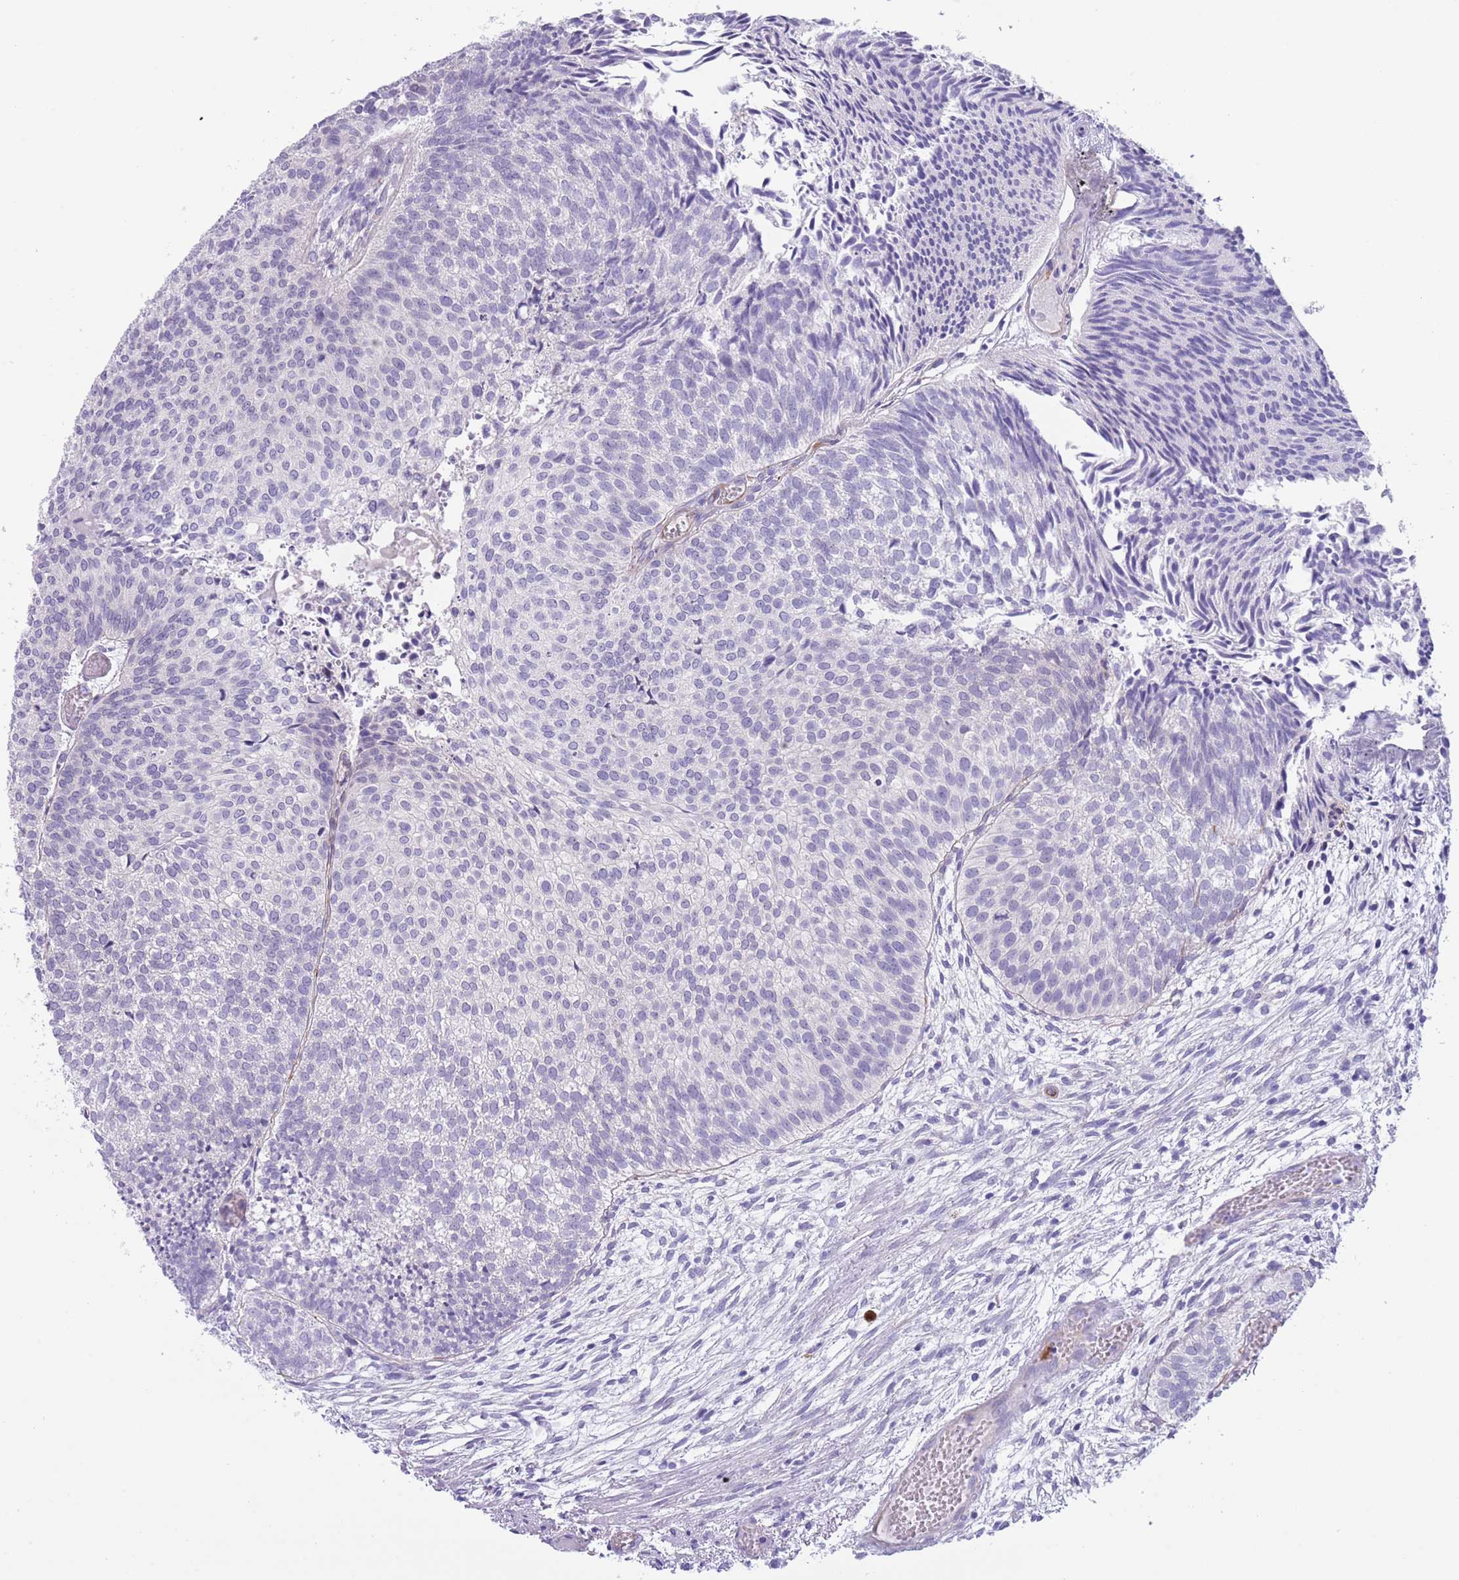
{"staining": {"intensity": "negative", "quantity": "none", "location": "none"}, "tissue": "urothelial cancer", "cell_type": "Tumor cells", "image_type": "cancer", "snomed": [{"axis": "morphology", "description": "Urothelial carcinoma, Low grade"}, {"axis": "topography", "description": "Urinary bladder"}], "caption": "Human urothelial cancer stained for a protein using immunohistochemistry shows no staining in tumor cells.", "gene": "TSGA13", "patient": {"sex": "male", "age": 84}}